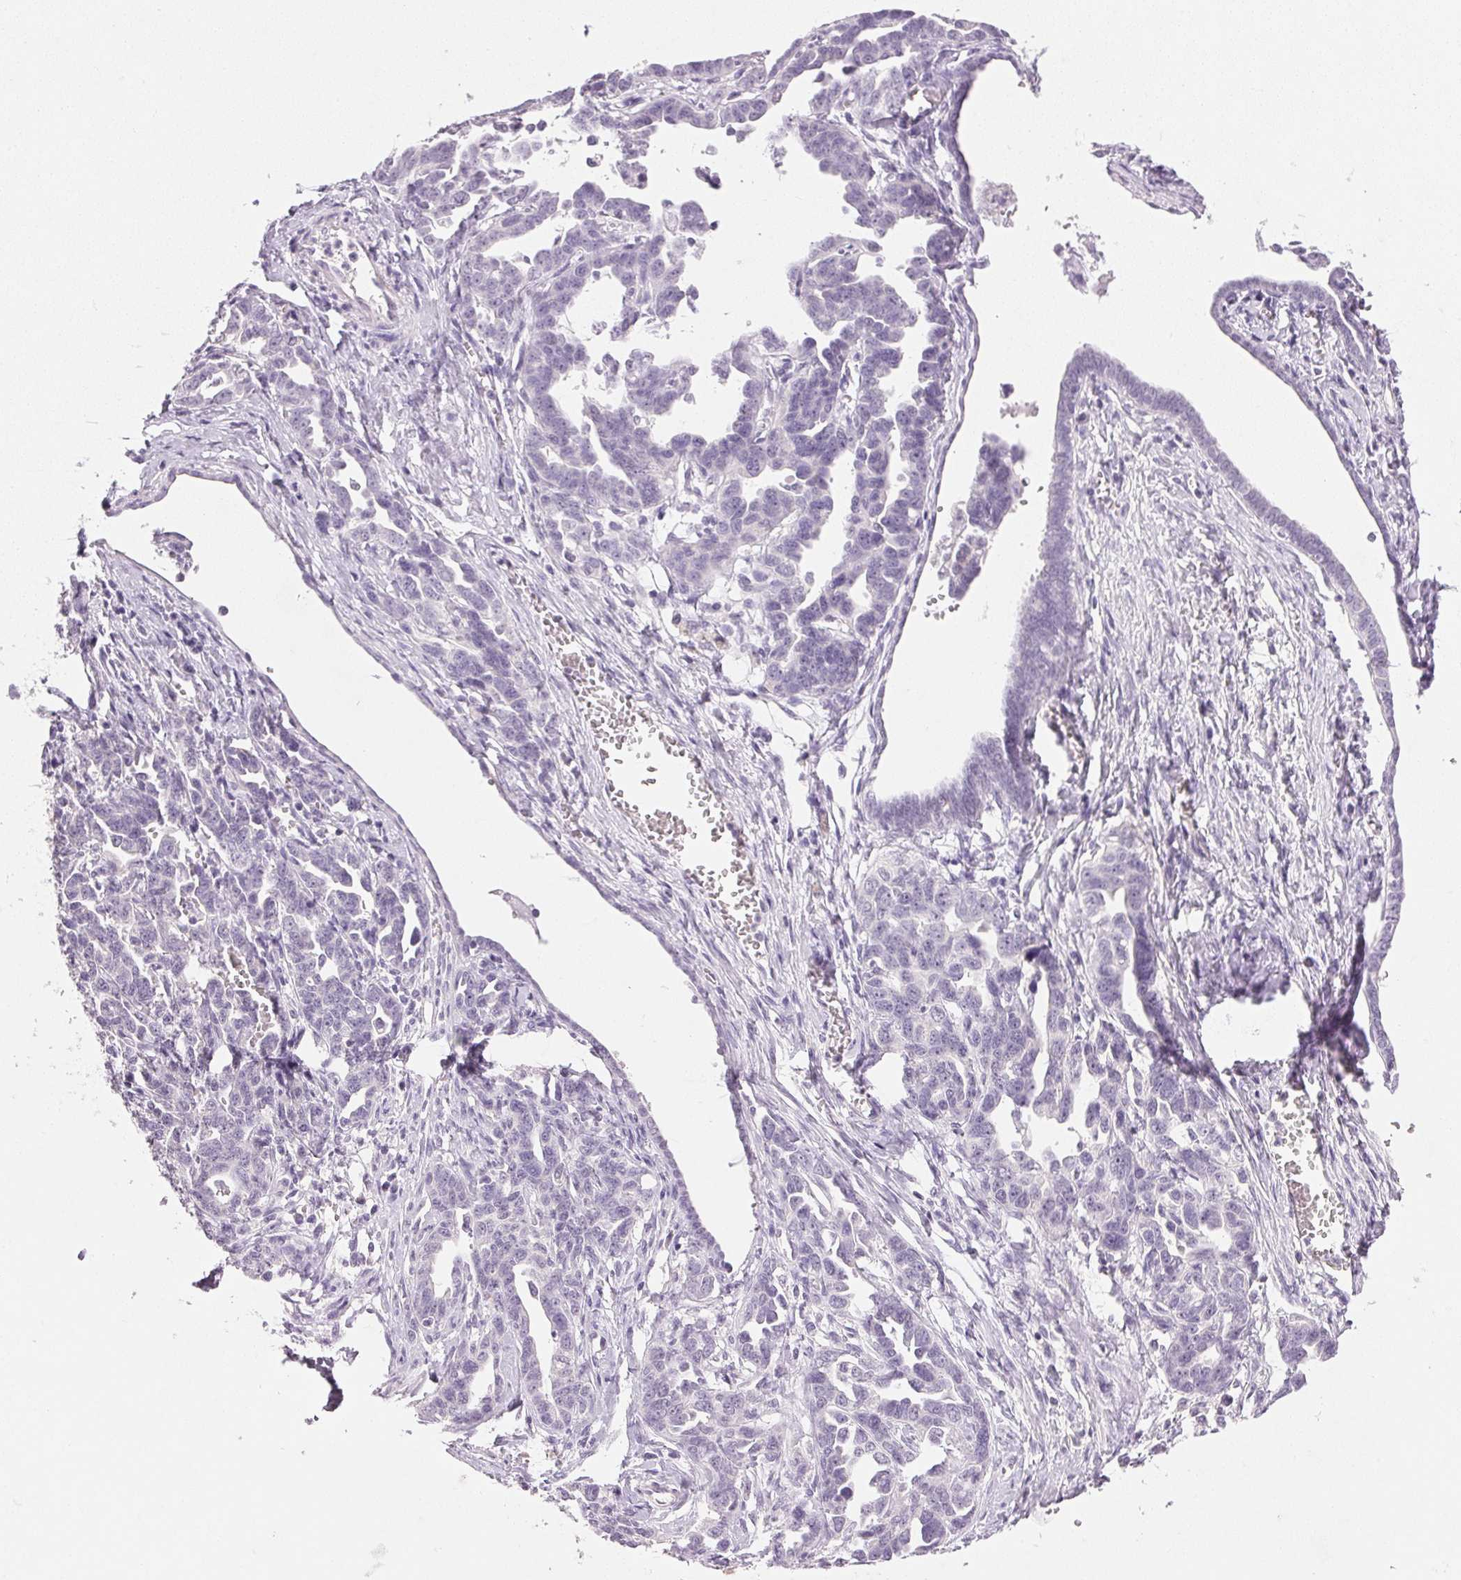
{"staining": {"intensity": "negative", "quantity": "none", "location": "none"}, "tissue": "ovarian cancer", "cell_type": "Tumor cells", "image_type": "cancer", "snomed": [{"axis": "morphology", "description": "Cystadenocarcinoma, serous, NOS"}, {"axis": "topography", "description": "Ovary"}], "caption": "DAB (3,3'-diaminobenzidine) immunohistochemical staining of human ovarian cancer (serous cystadenocarcinoma) demonstrates no significant staining in tumor cells.", "gene": "IGFBP1", "patient": {"sex": "female", "age": 69}}